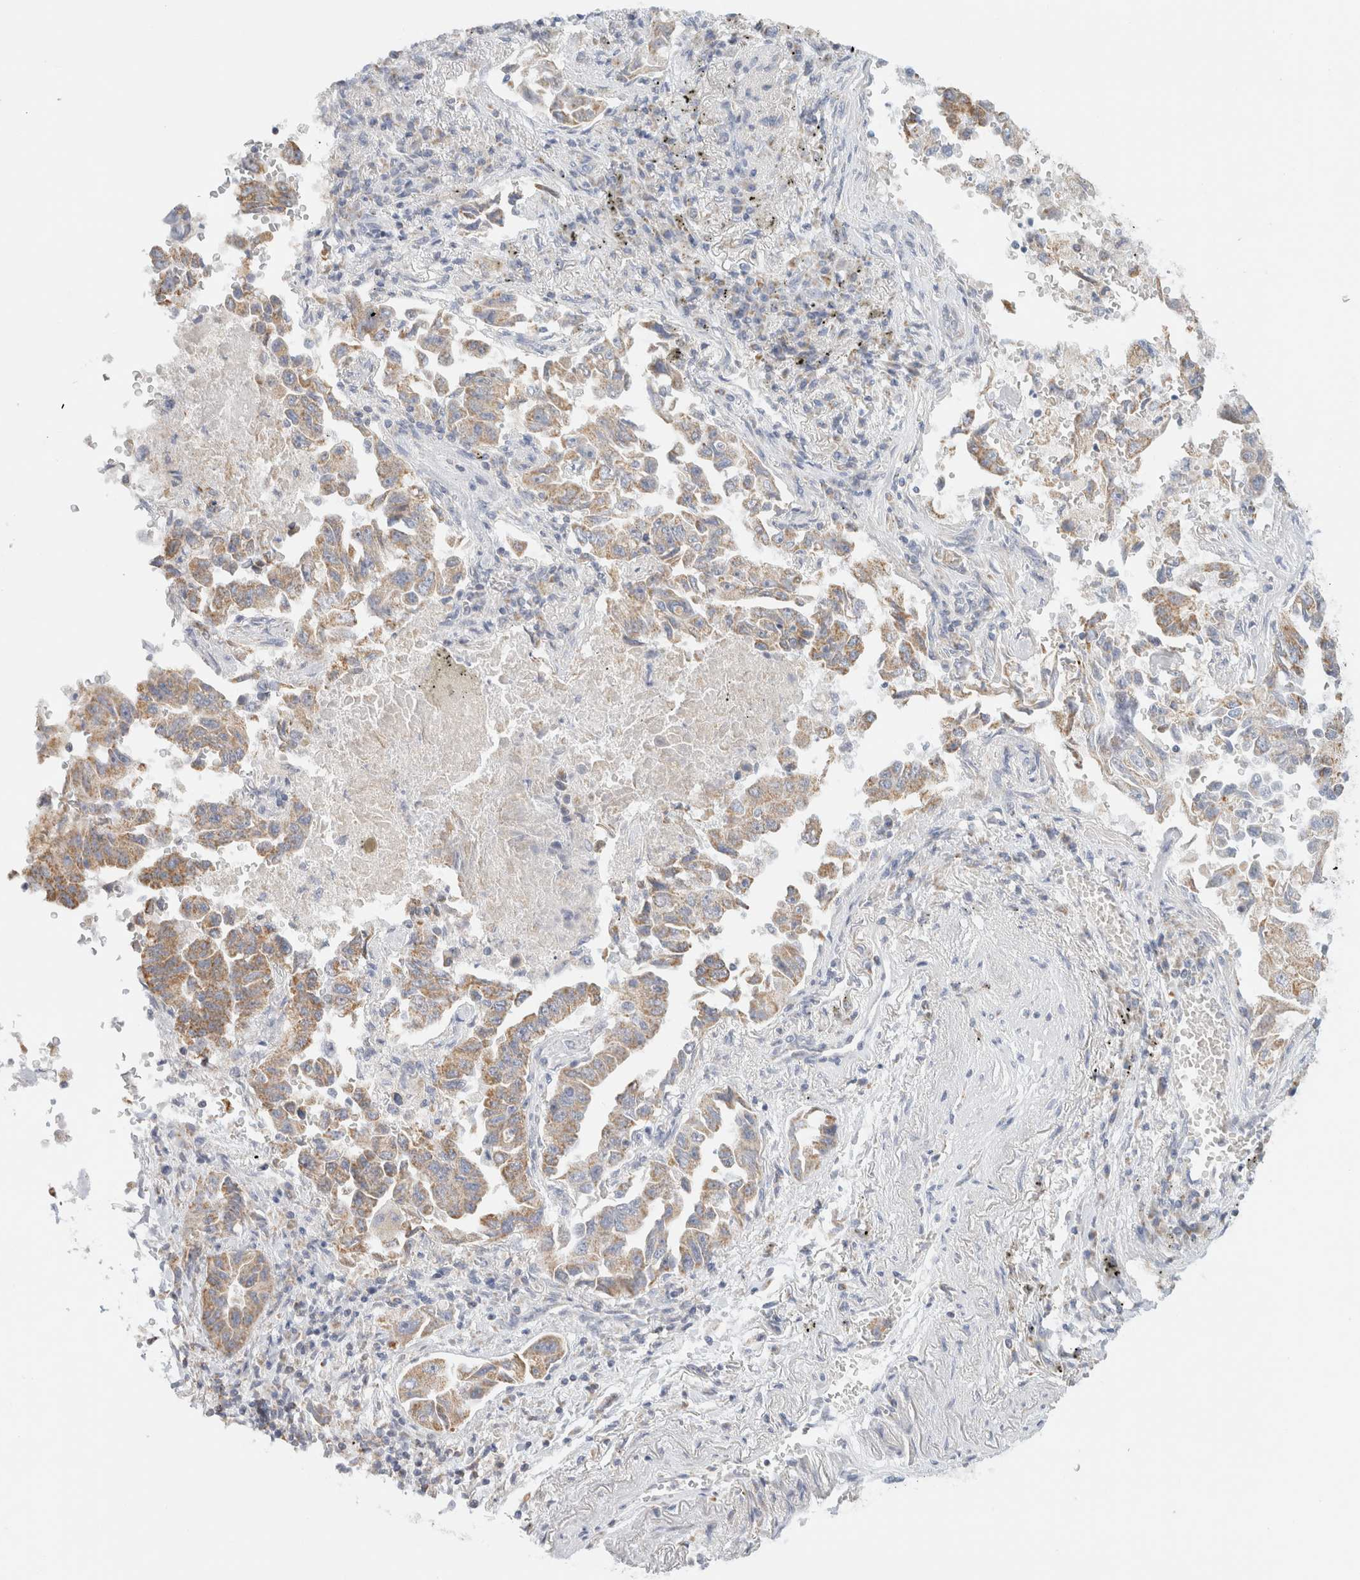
{"staining": {"intensity": "moderate", "quantity": "25%-75%", "location": "cytoplasmic/membranous"}, "tissue": "lung cancer", "cell_type": "Tumor cells", "image_type": "cancer", "snomed": [{"axis": "morphology", "description": "Adenocarcinoma, NOS"}, {"axis": "topography", "description": "Lung"}], "caption": "The photomicrograph reveals staining of adenocarcinoma (lung), revealing moderate cytoplasmic/membranous protein expression (brown color) within tumor cells.", "gene": "HDHD3", "patient": {"sex": "female", "age": 51}}